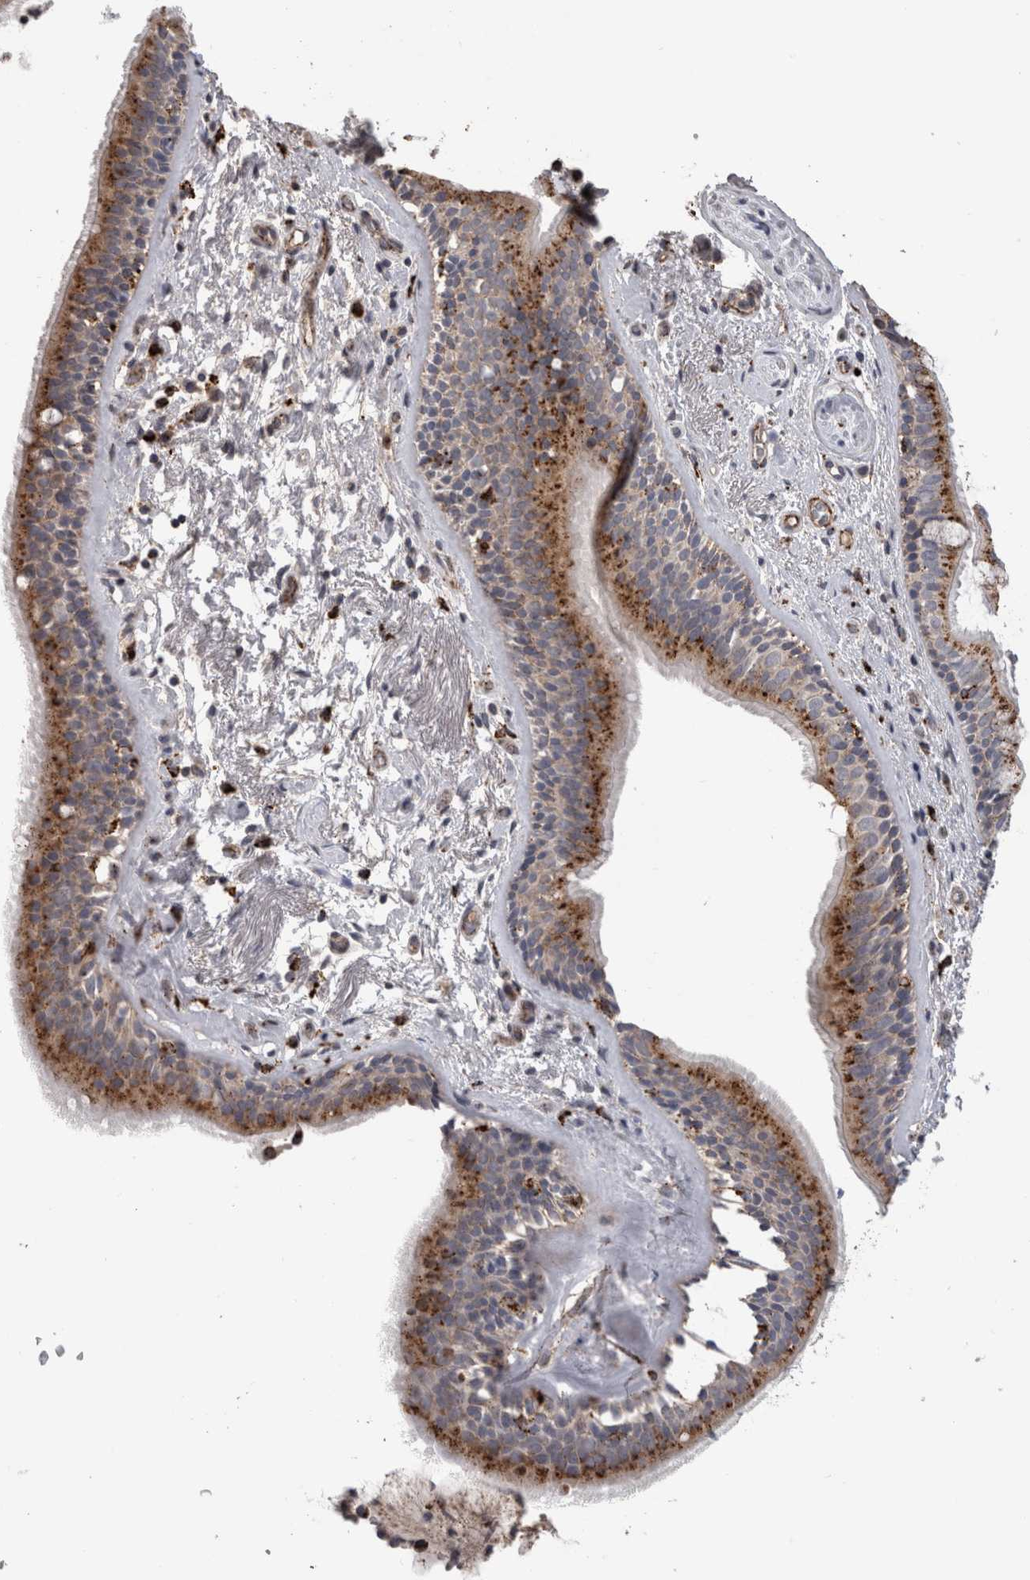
{"staining": {"intensity": "strong", "quantity": ">75%", "location": "cytoplasmic/membranous"}, "tissue": "bronchus", "cell_type": "Respiratory epithelial cells", "image_type": "normal", "snomed": [{"axis": "morphology", "description": "Normal tissue, NOS"}, {"axis": "topography", "description": "Cartilage tissue"}], "caption": "DAB (3,3'-diaminobenzidine) immunohistochemical staining of benign bronchus reveals strong cytoplasmic/membranous protein staining in approximately >75% of respiratory epithelial cells.", "gene": "CTSZ", "patient": {"sex": "female", "age": 63}}